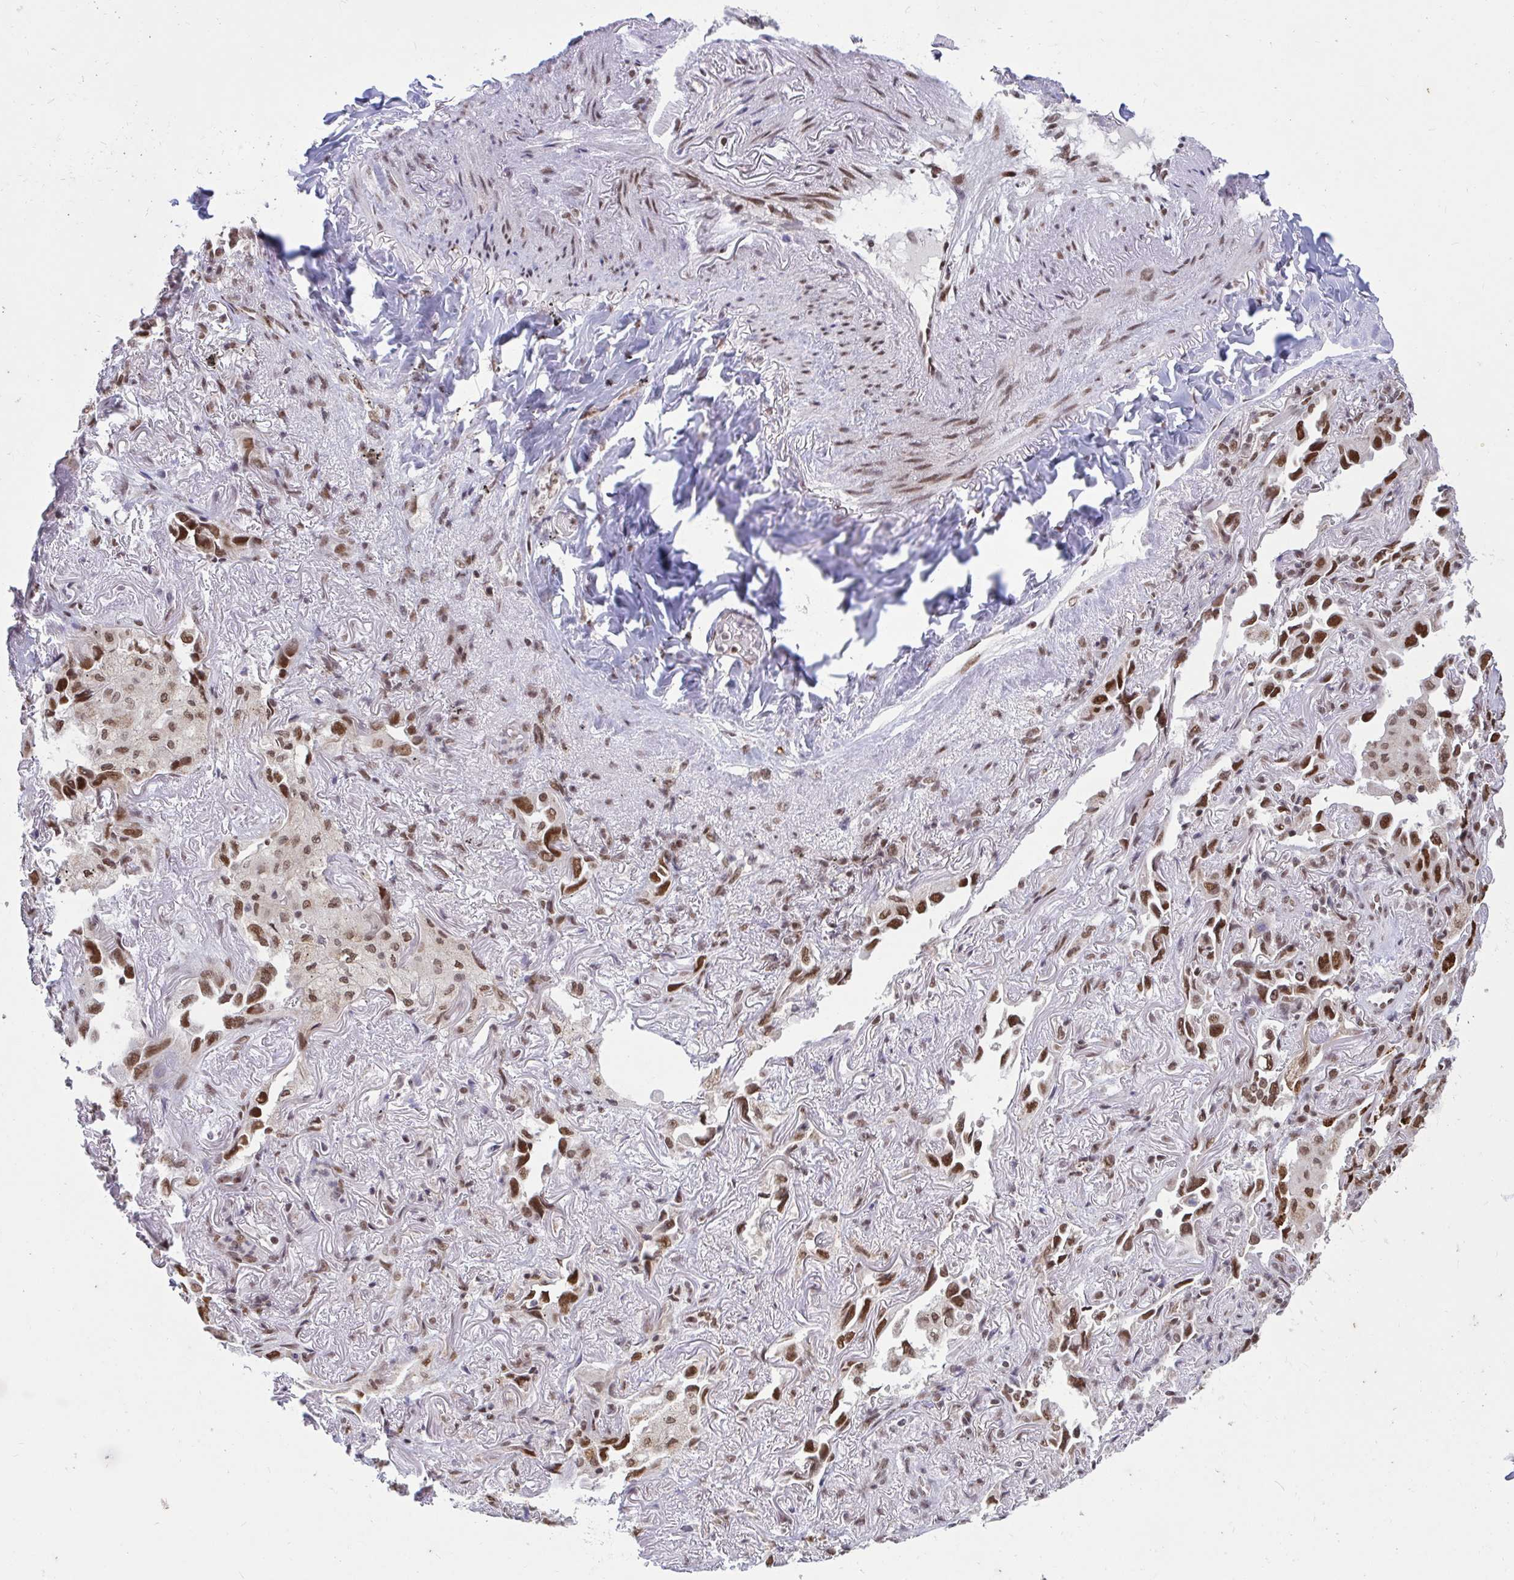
{"staining": {"intensity": "strong", "quantity": ">75%", "location": "nuclear"}, "tissue": "lung cancer", "cell_type": "Tumor cells", "image_type": "cancer", "snomed": [{"axis": "morphology", "description": "Adenocarcinoma, NOS"}, {"axis": "topography", "description": "Lung"}], "caption": "A histopathology image of human lung cancer (adenocarcinoma) stained for a protein reveals strong nuclear brown staining in tumor cells. (Brightfield microscopy of DAB IHC at high magnification).", "gene": "PHF10", "patient": {"sex": "female", "age": 69}}